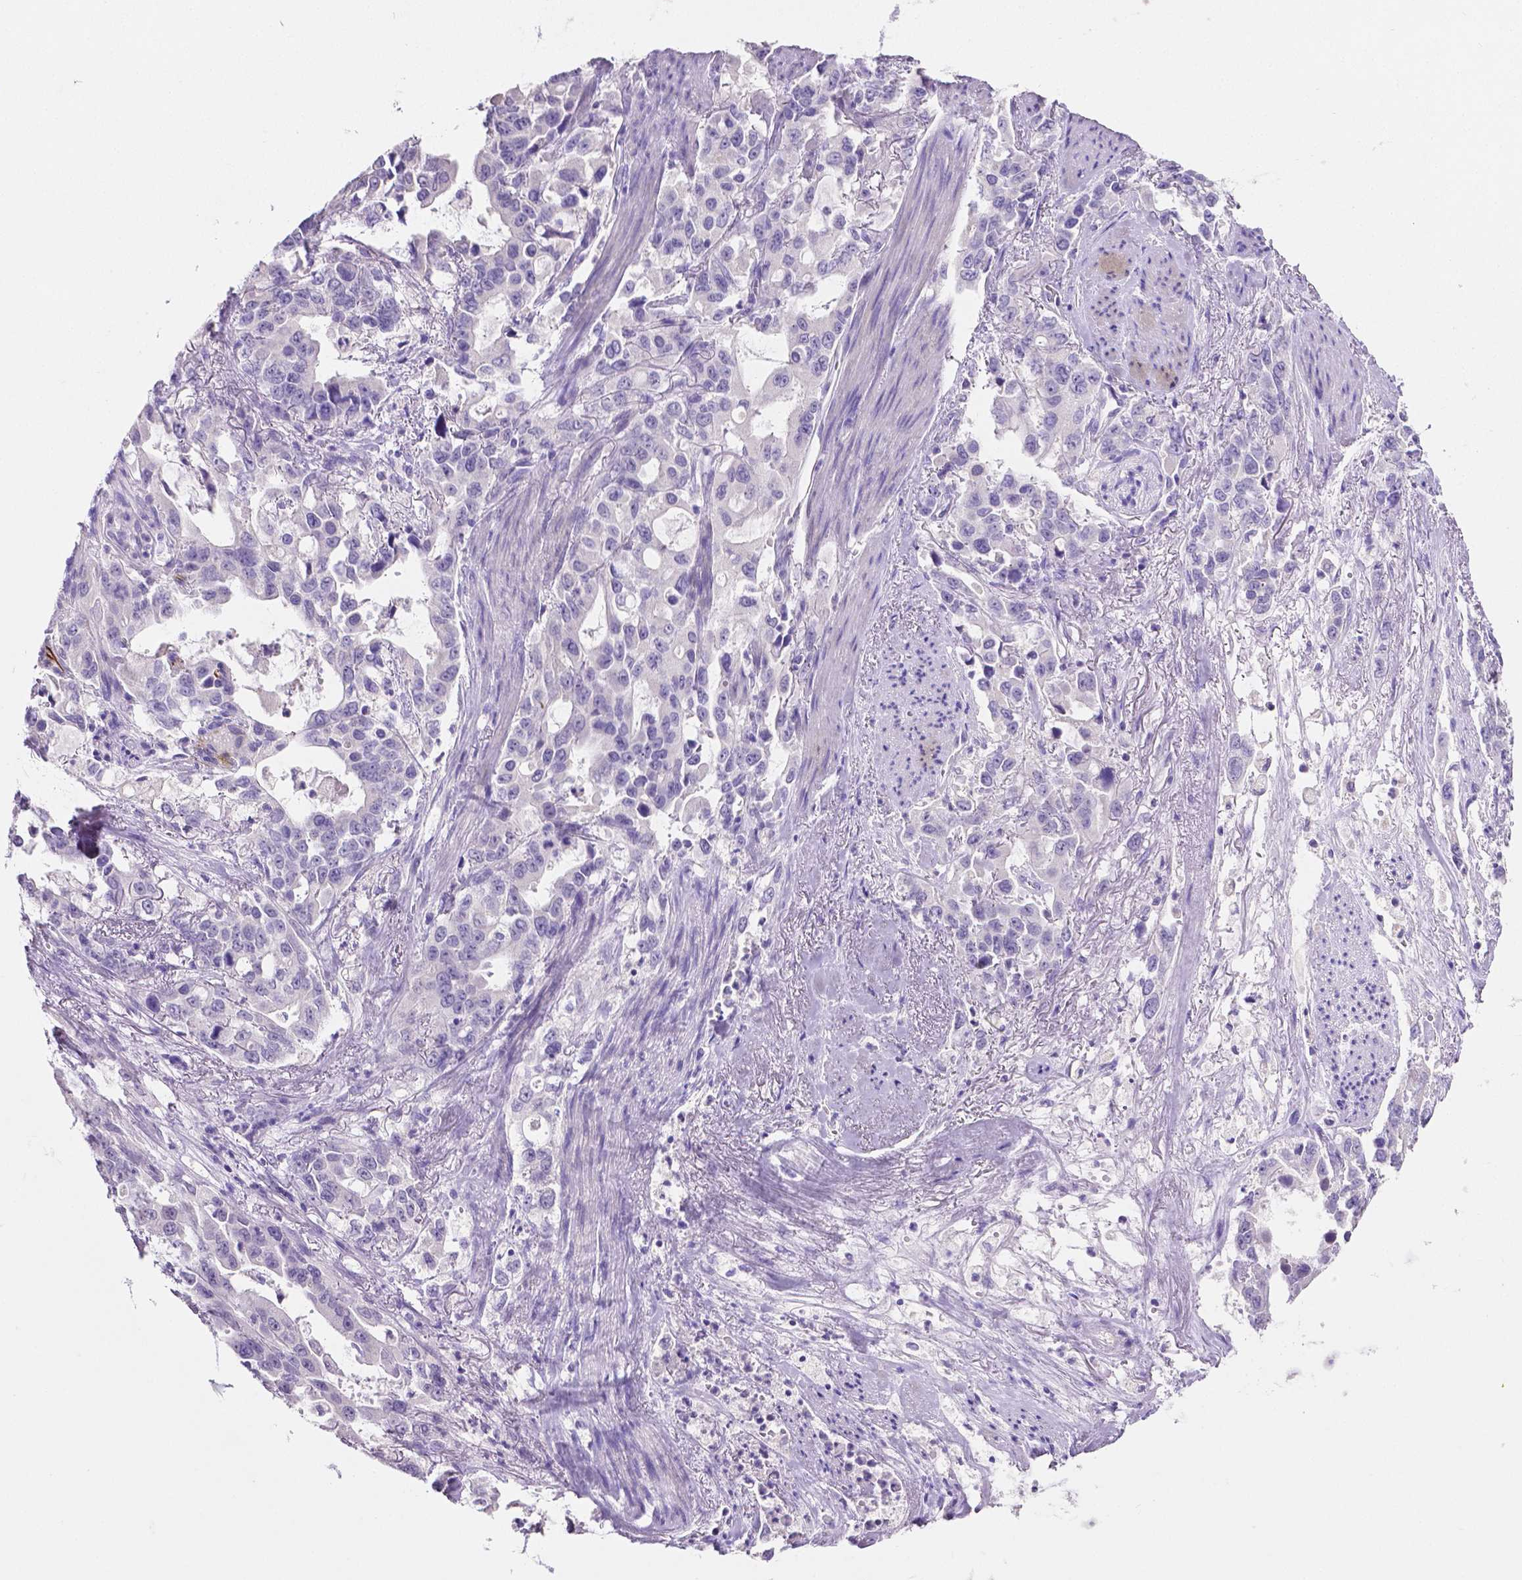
{"staining": {"intensity": "negative", "quantity": "none", "location": "none"}, "tissue": "stomach cancer", "cell_type": "Tumor cells", "image_type": "cancer", "snomed": [{"axis": "morphology", "description": "Adenocarcinoma, NOS"}, {"axis": "topography", "description": "Stomach, upper"}], "caption": "There is no significant expression in tumor cells of stomach cancer.", "gene": "SLC22A2", "patient": {"sex": "male", "age": 85}}